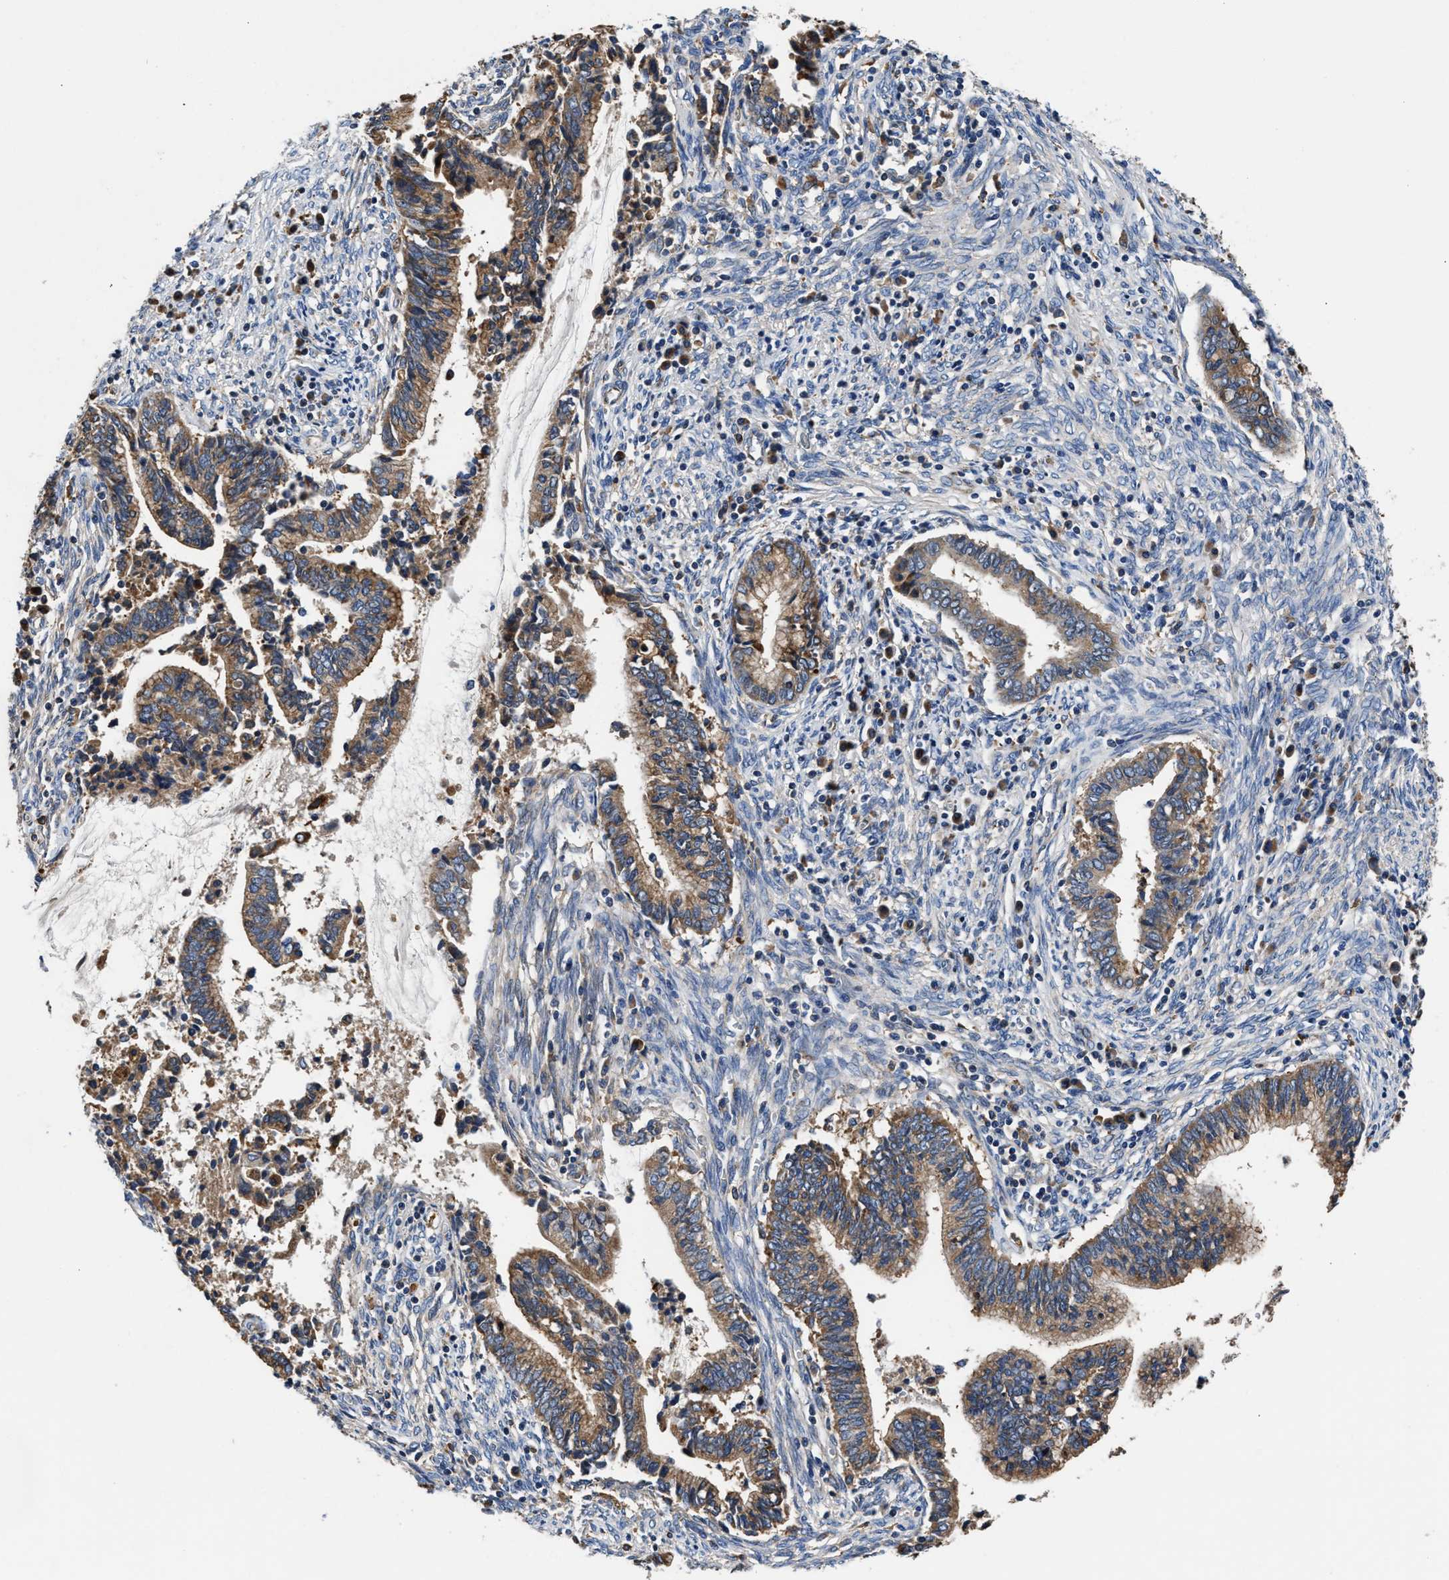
{"staining": {"intensity": "moderate", "quantity": ">75%", "location": "cytoplasmic/membranous"}, "tissue": "cervical cancer", "cell_type": "Tumor cells", "image_type": "cancer", "snomed": [{"axis": "morphology", "description": "Adenocarcinoma, NOS"}, {"axis": "topography", "description": "Cervix"}], "caption": "Moderate cytoplasmic/membranous expression is present in approximately >75% of tumor cells in cervical cancer.", "gene": "PPP1R9B", "patient": {"sex": "female", "age": 44}}